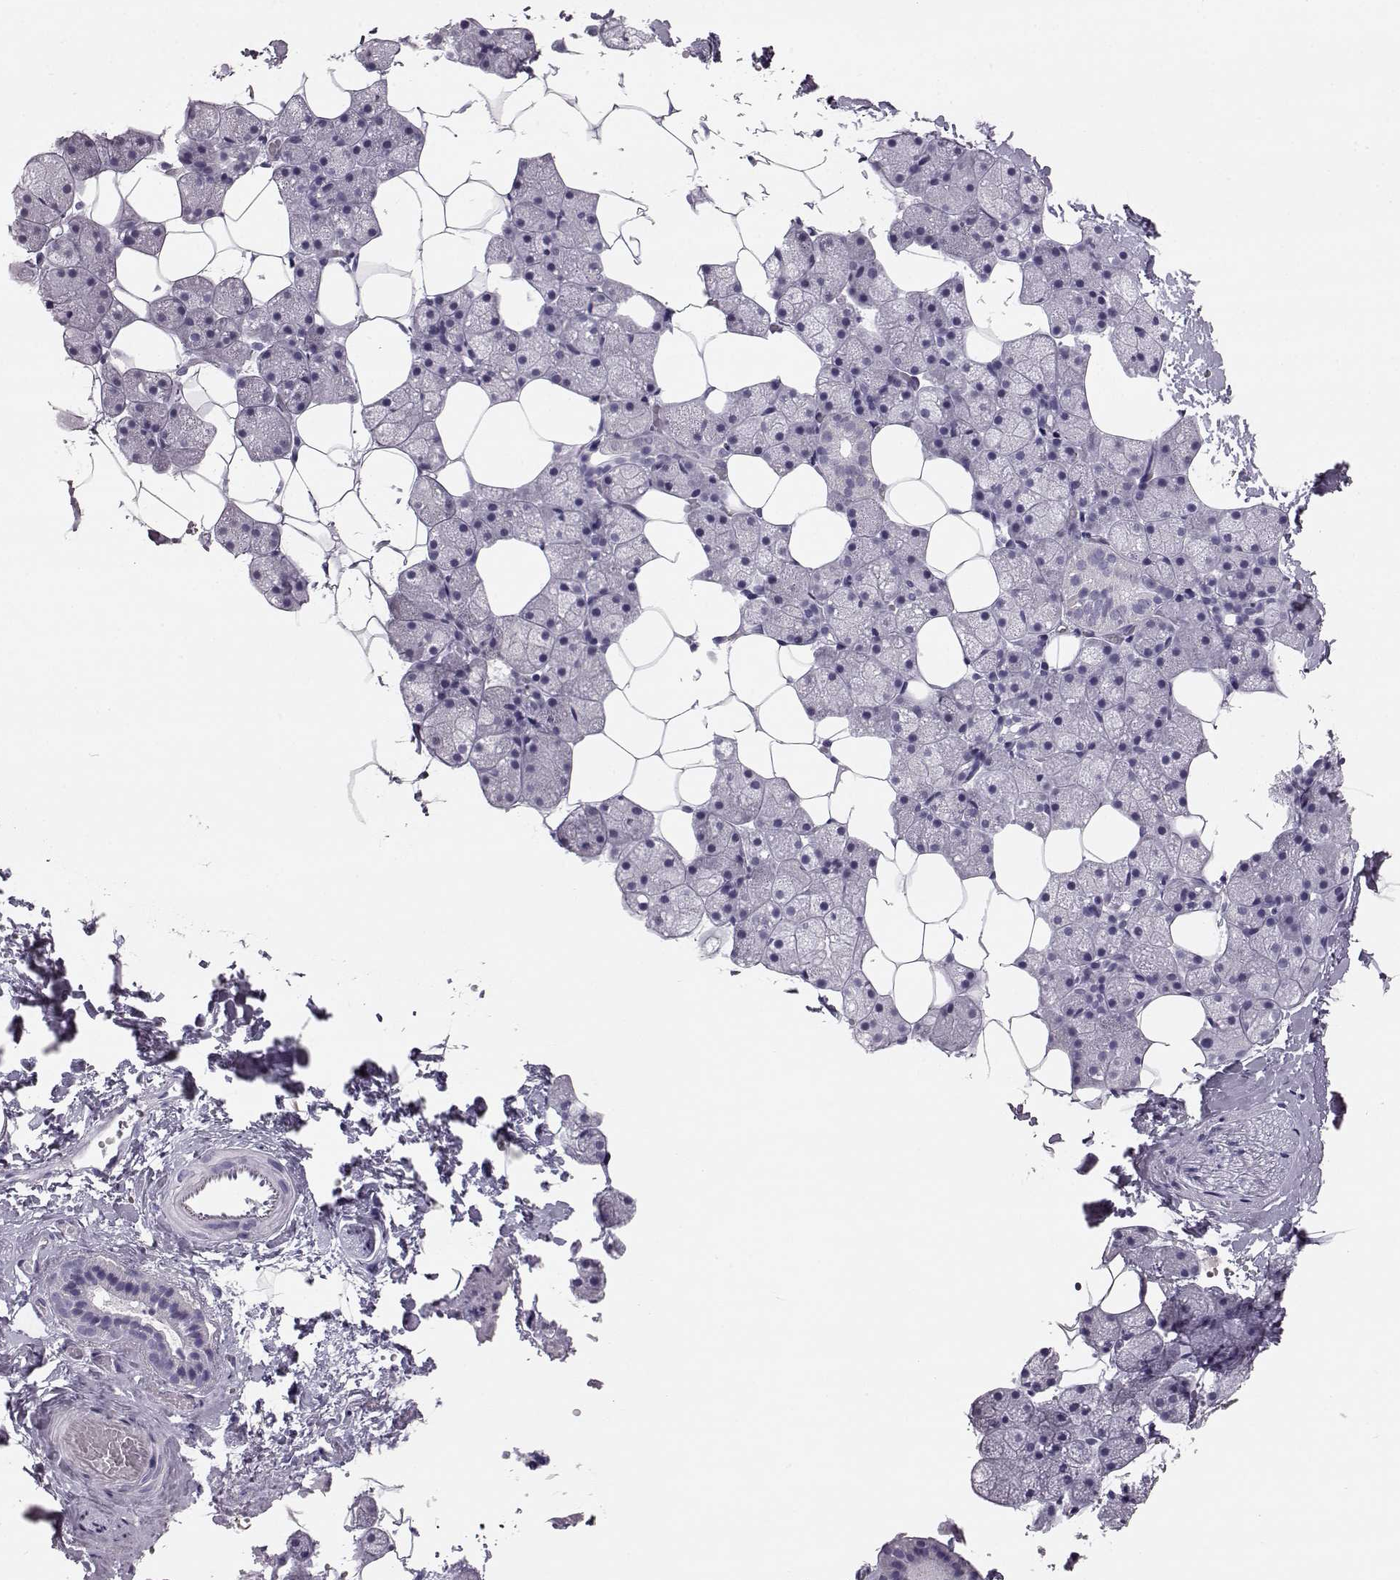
{"staining": {"intensity": "negative", "quantity": "none", "location": "none"}, "tissue": "salivary gland", "cell_type": "Glandular cells", "image_type": "normal", "snomed": [{"axis": "morphology", "description": "Normal tissue, NOS"}, {"axis": "topography", "description": "Salivary gland"}], "caption": "This is an IHC image of normal salivary gland. There is no positivity in glandular cells.", "gene": "BFSP2", "patient": {"sex": "male", "age": 38}}